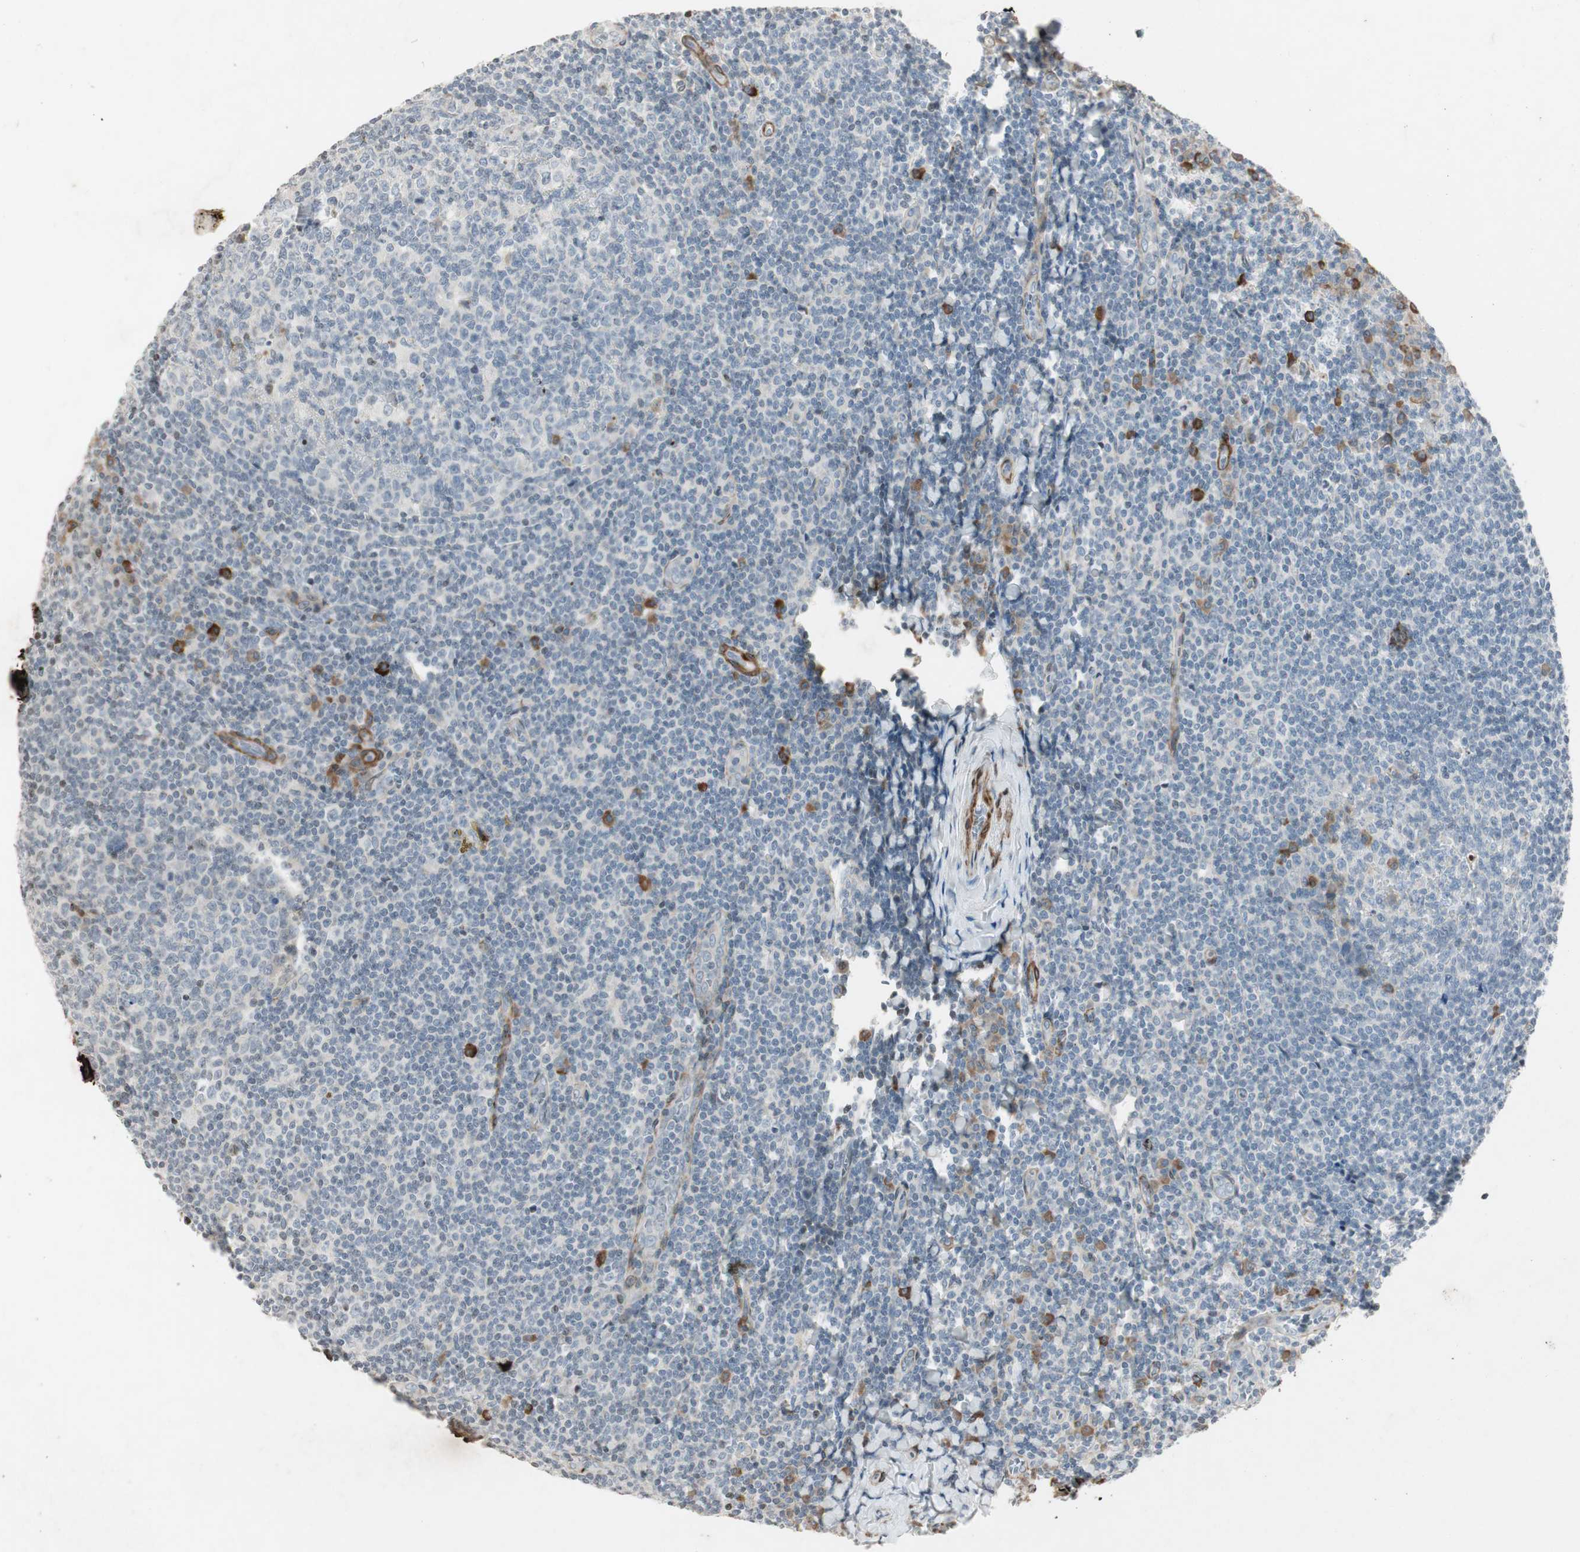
{"staining": {"intensity": "negative", "quantity": "none", "location": "none"}, "tissue": "tonsil", "cell_type": "Germinal center cells", "image_type": "normal", "snomed": [{"axis": "morphology", "description": "Normal tissue, NOS"}, {"axis": "topography", "description": "Tonsil"}], "caption": "Immunohistochemistry (IHC) of benign human tonsil displays no expression in germinal center cells. (DAB immunohistochemistry (IHC), high magnification).", "gene": "PRKG1", "patient": {"sex": "male", "age": 31}}